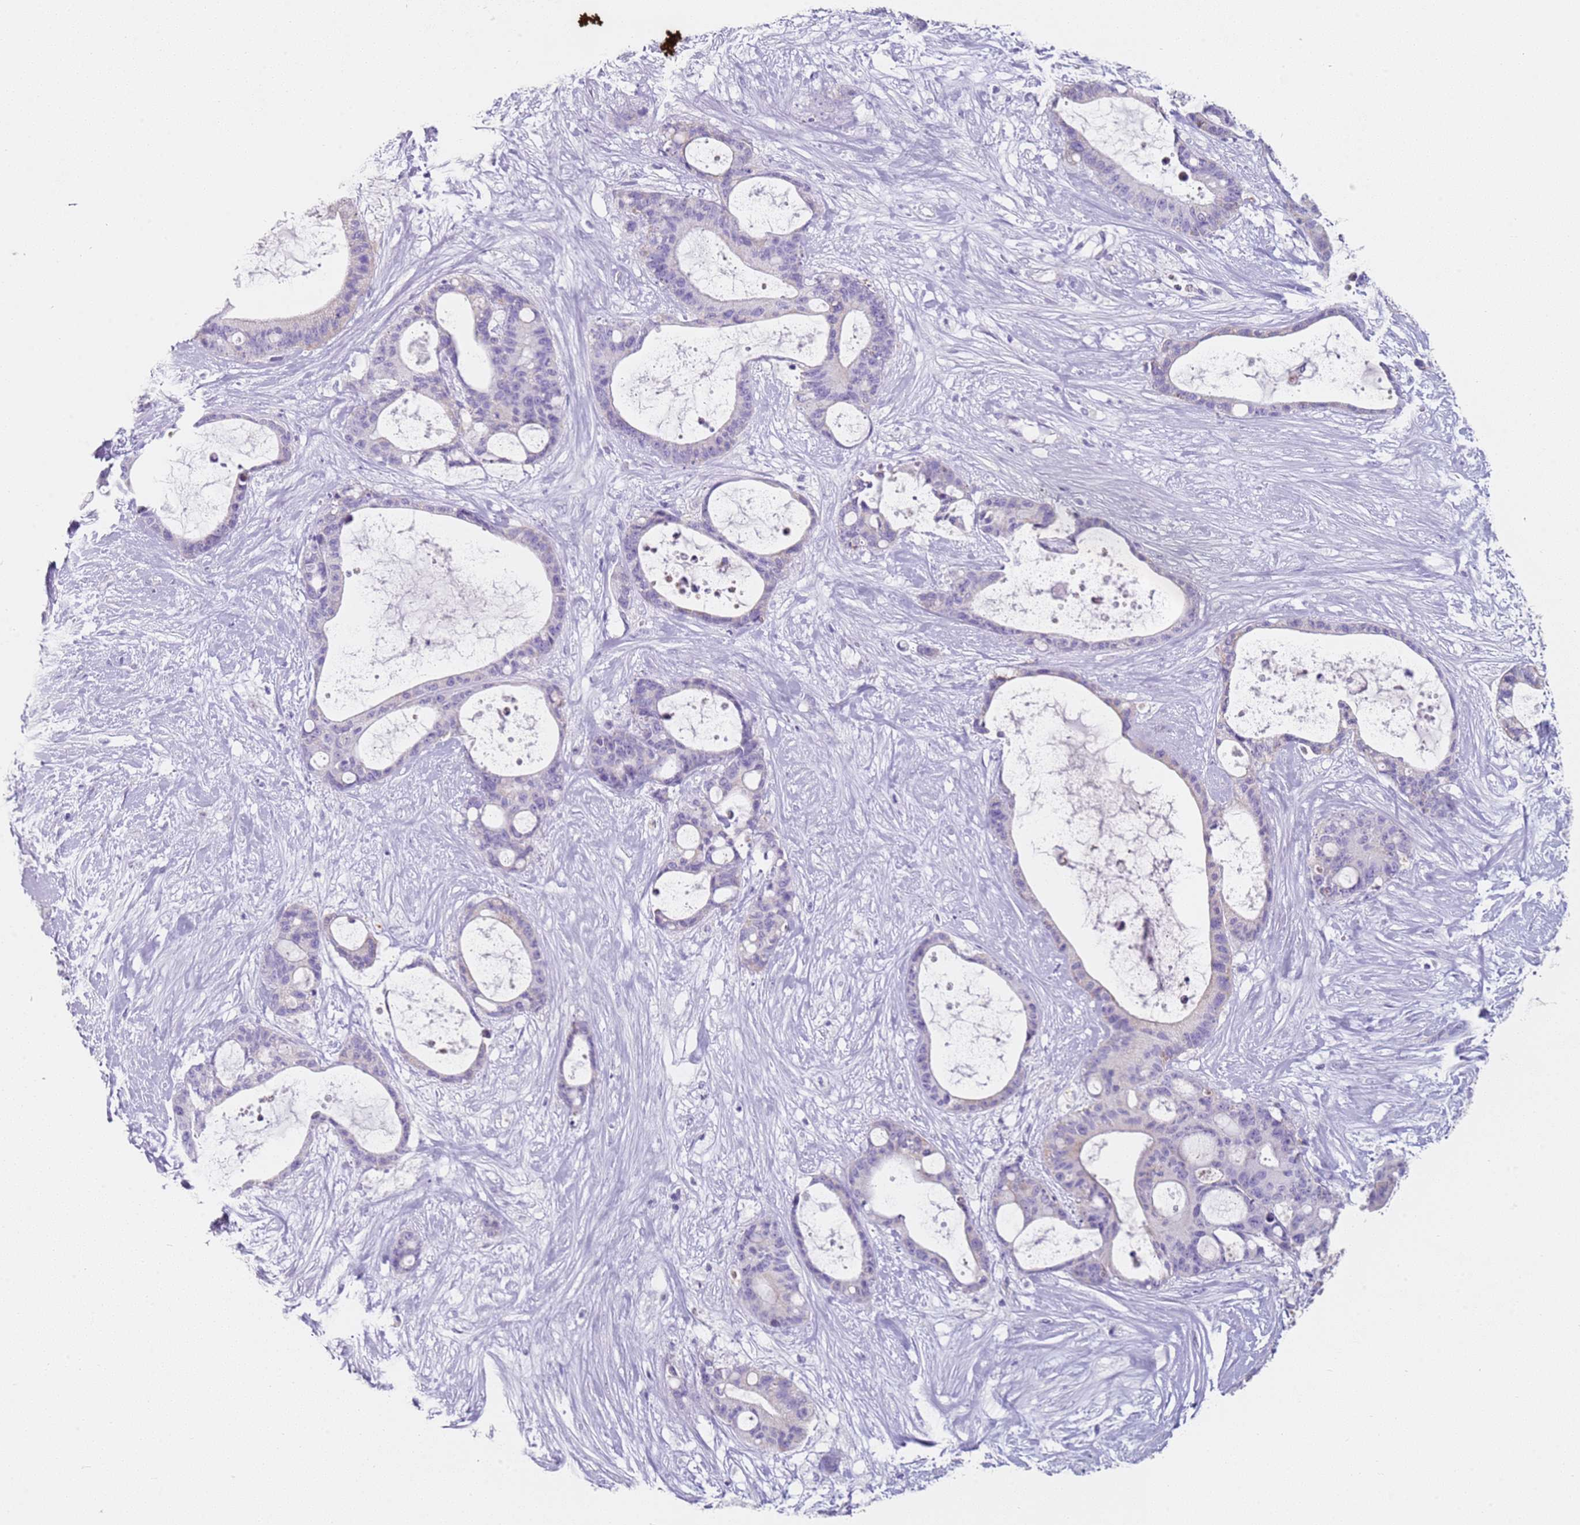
{"staining": {"intensity": "negative", "quantity": "none", "location": "none"}, "tissue": "liver cancer", "cell_type": "Tumor cells", "image_type": "cancer", "snomed": [{"axis": "morphology", "description": "Normal tissue, NOS"}, {"axis": "morphology", "description": "Cholangiocarcinoma"}, {"axis": "topography", "description": "Liver"}, {"axis": "topography", "description": "Peripheral nerve tissue"}], "caption": "Human cholangiocarcinoma (liver) stained for a protein using immunohistochemistry (IHC) exhibits no positivity in tumor cells.", "gene": "ALS2", "patient": {"sex": "female", "age": 73}}